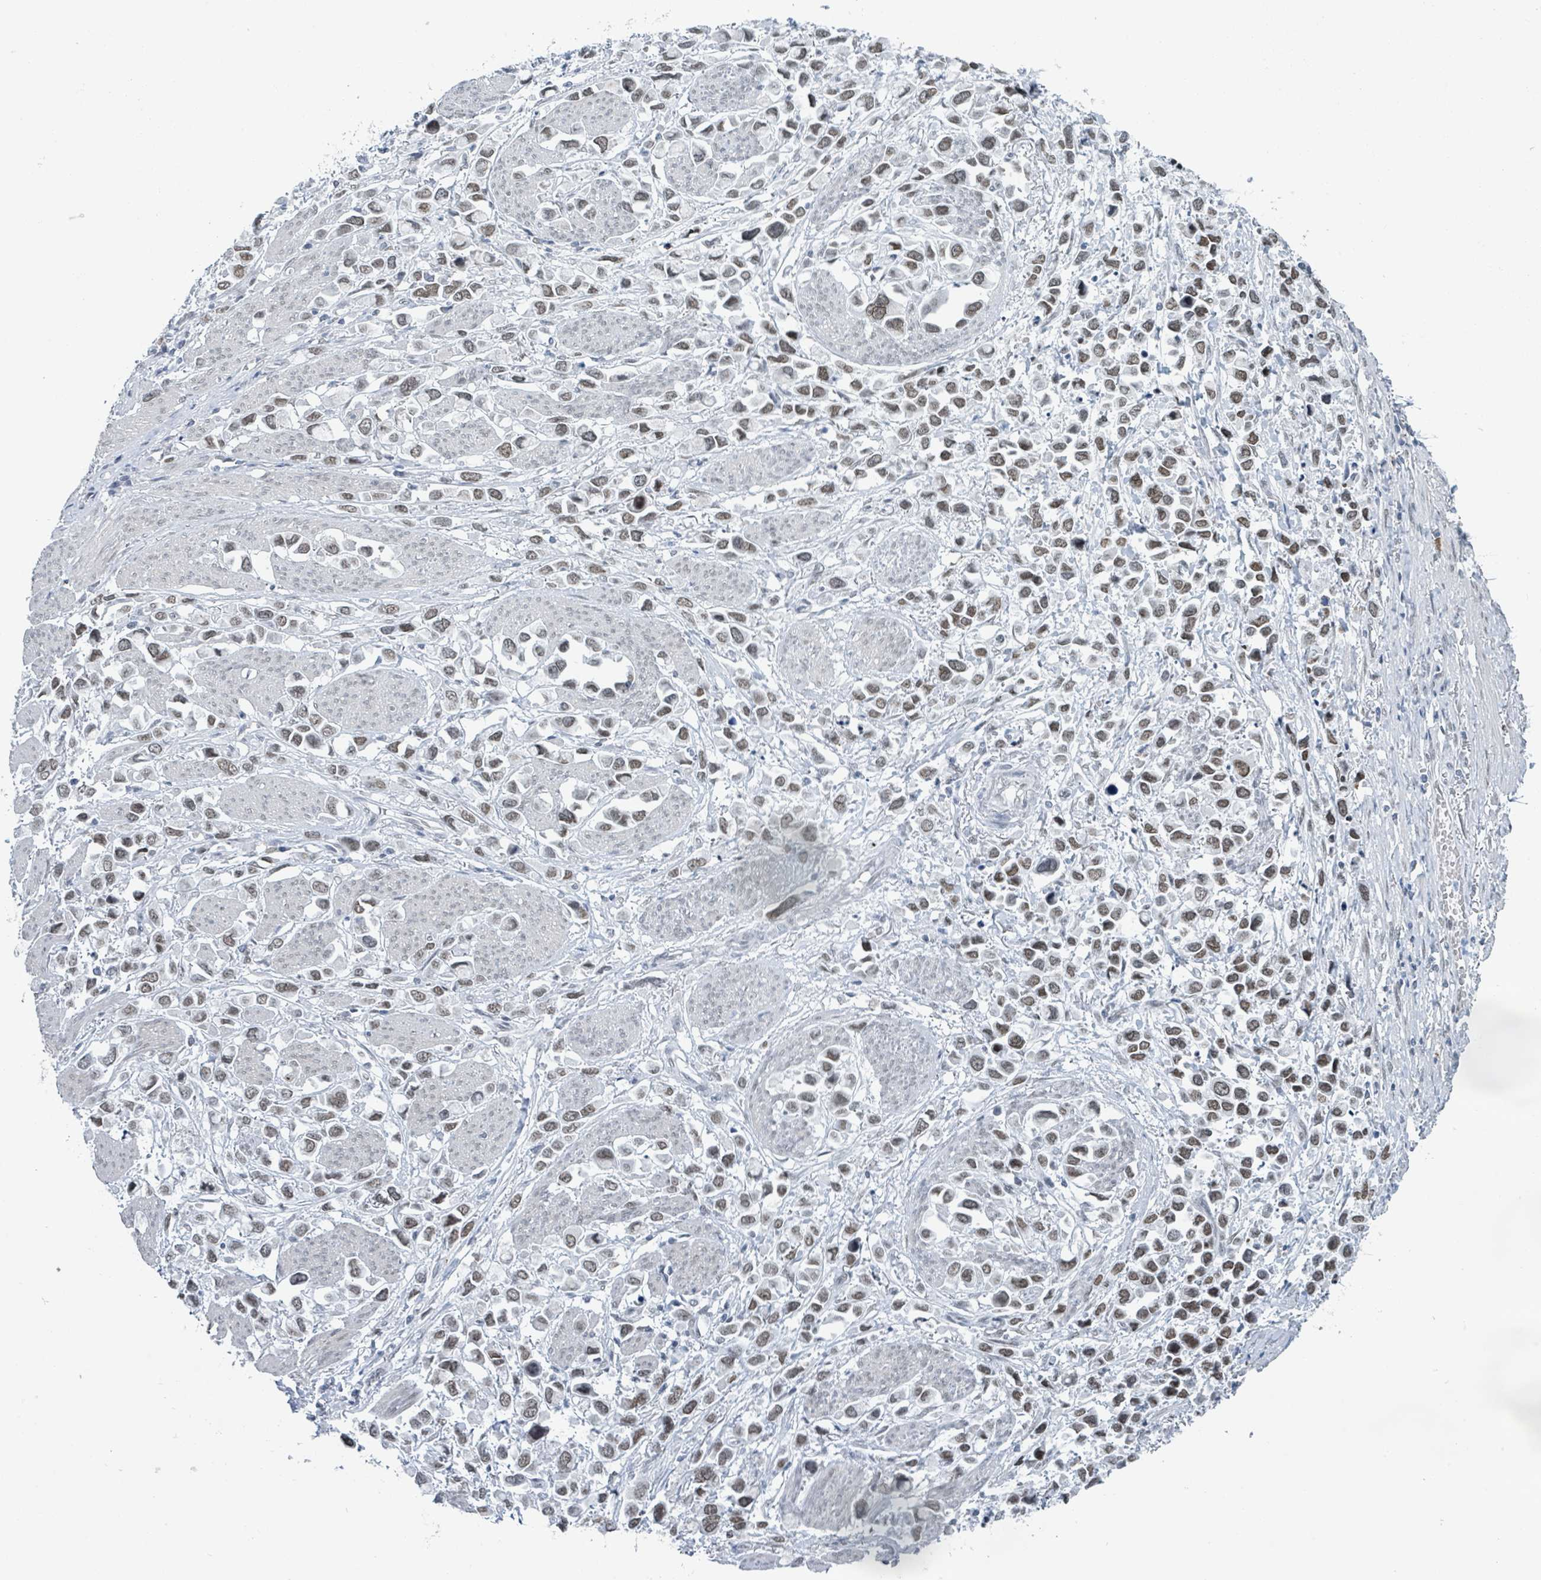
{"staining": {"intensity": "weak", "quantity": "25%-75%", "location": "nuclear"}, "tissue": "stomach cancer", "cell_type": "Tumor cells", "image_type": "cancer", "snomed": [{"axis": "morphology", "description": "Adenocarcinoma, NOS"}, {"axis": "topography", "description": "Stomach"}], "caption": "Stomach cancer (adenocarcinoma) stained with immunohistochemistry displays weak nuclear expression in approximately 25%-75% of tumor cells. (brown staining indicates protein expression, while blue staining denotes nuclei).", "gene": "EHMT2", "patient": {"sex": "female", "age": 81}}